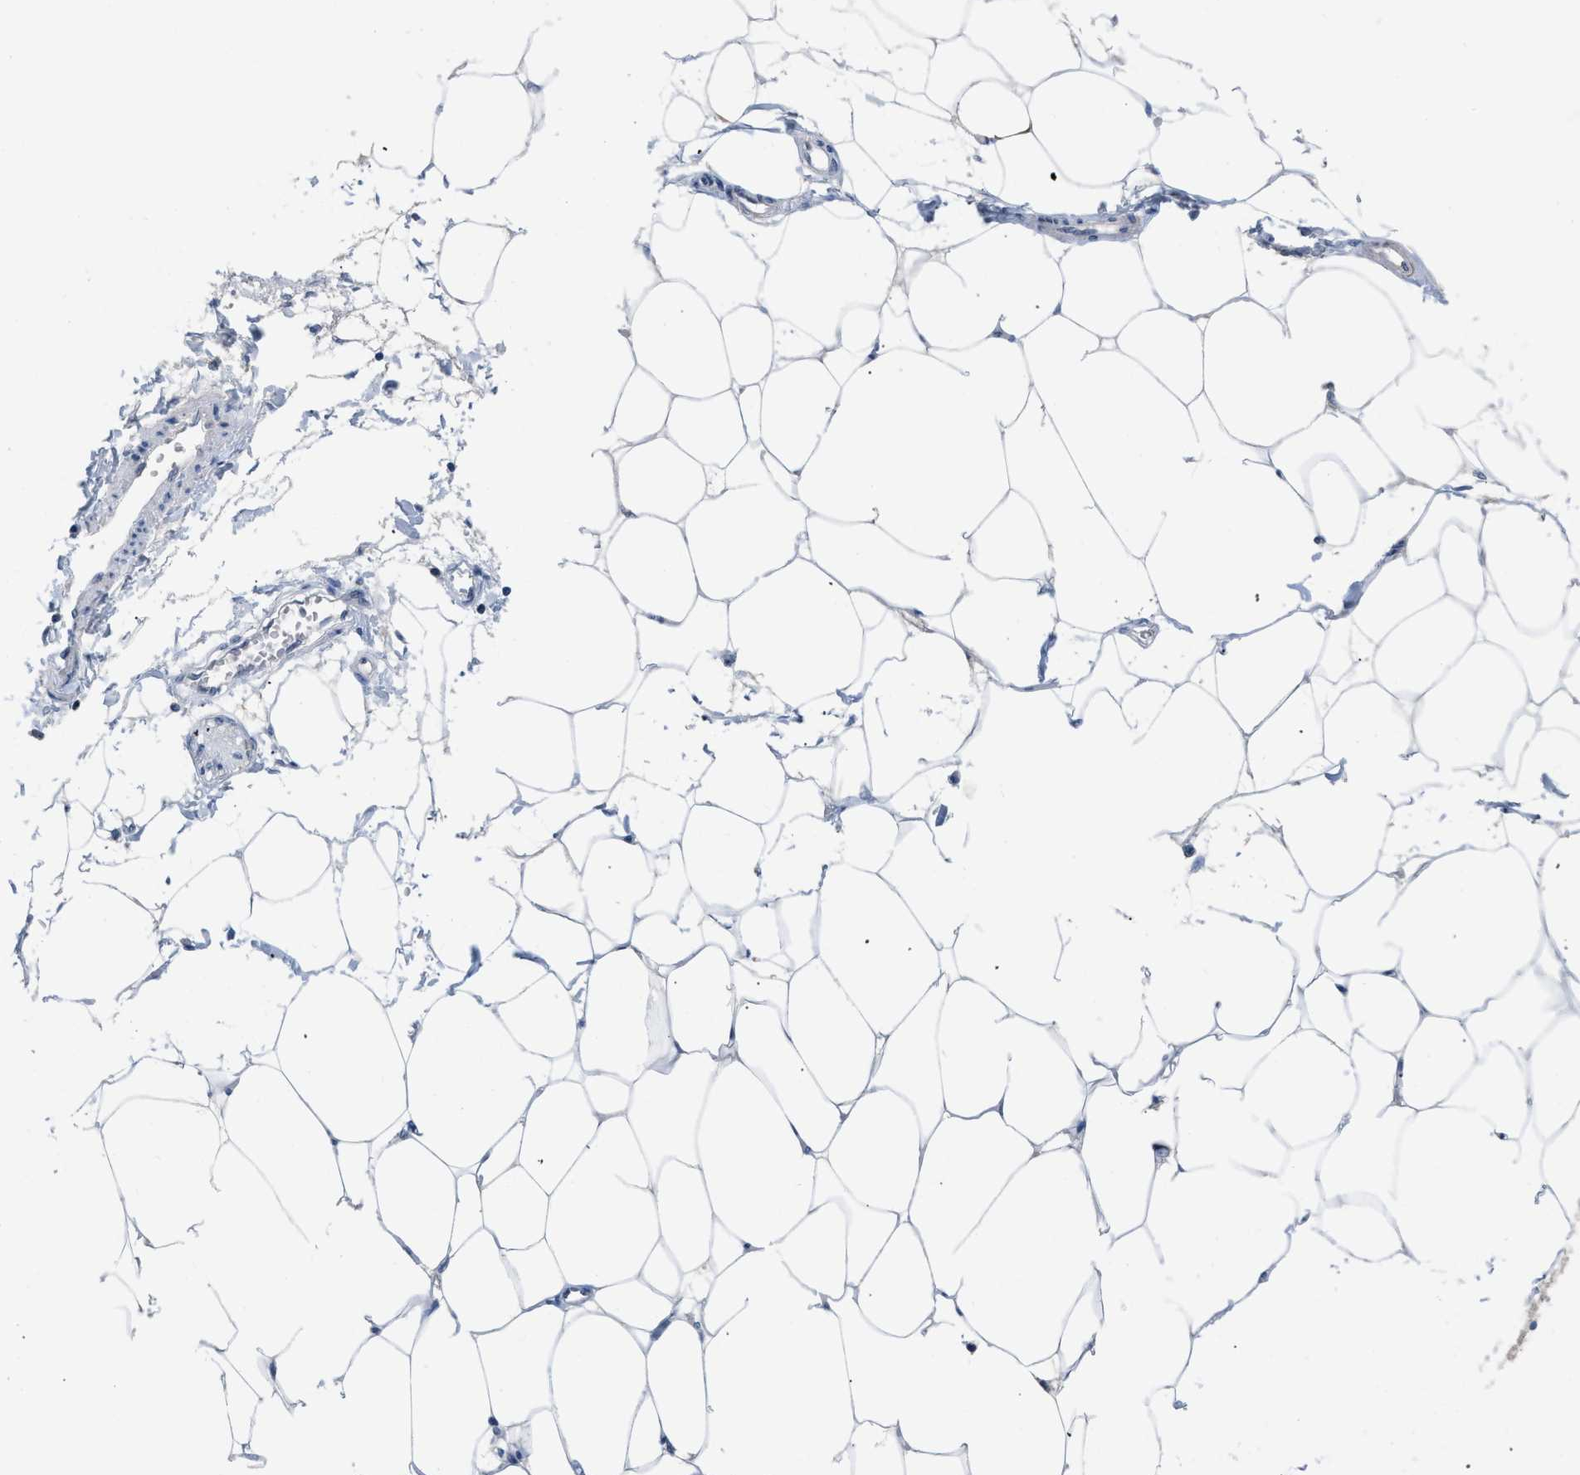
{"staining": {"intensity": "negative", "quantity": "none", "location": "none"}, "tissue": "adipose tissue", "cell_type": "Adipocytes", "image_type": "normal", "snomed": [{"axis": "morphology", "description": "Normal tissue, NOS"}, {"axis": "morphology", "description": "Adenocarcinoma, NOS"}, {"axis": "topography", "description": "Colon"}, {"axis": "topography", "description": "Peripheral nerve tissue"}], "caption": "Adipocytes show no significant positivity in normal adipose tissue.", "gene": "BOLL", "patient": {"sex": "male", "age": 14}}